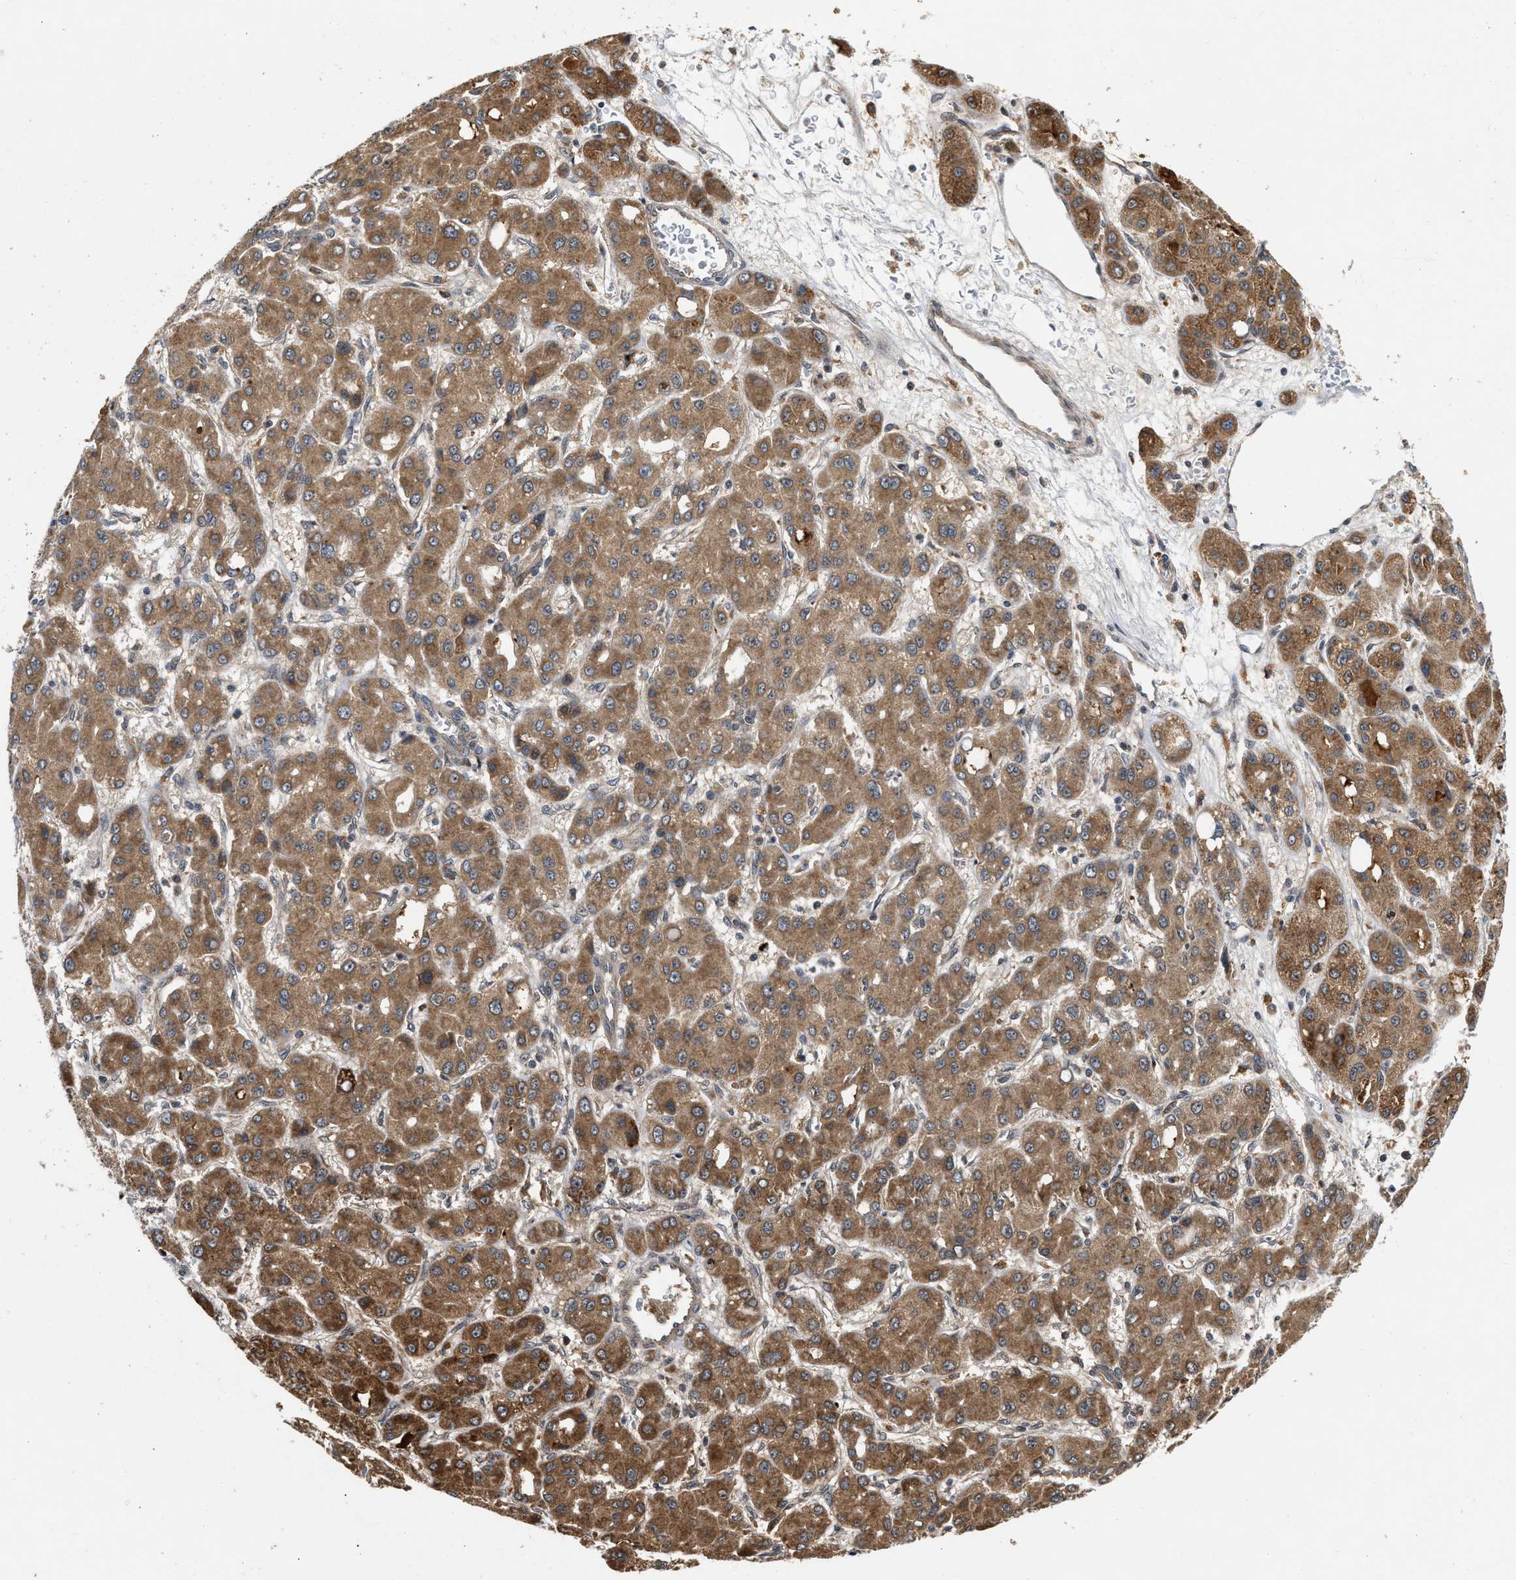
{"staining": {"intensity": "moderate", "quantity": ">75%", "location": "cytoplasmic/membranous"}, "tissue": "liver cancer", "cell_type": "Tumor cells", "image_type": "cancer", "snomed": [{"axis": "morphology", "description": "Carcinoma, Hepatocellular, NOS"}, {"axis": "topography", "description": "Liver"}], "caption": "Protein positivity by immunohistochemistry (IHC) displays moderate cytoplasmic/membranous positivity in about >75% of tumor cells in hepatocellular carcinoma (liver). The staining was performed using DAB, with brown indicating positive protein expression. Nuclei are stained blue with hematoxylin.", "gene": "CFLAR", "patient": {"sex": "male", "age": 55}}